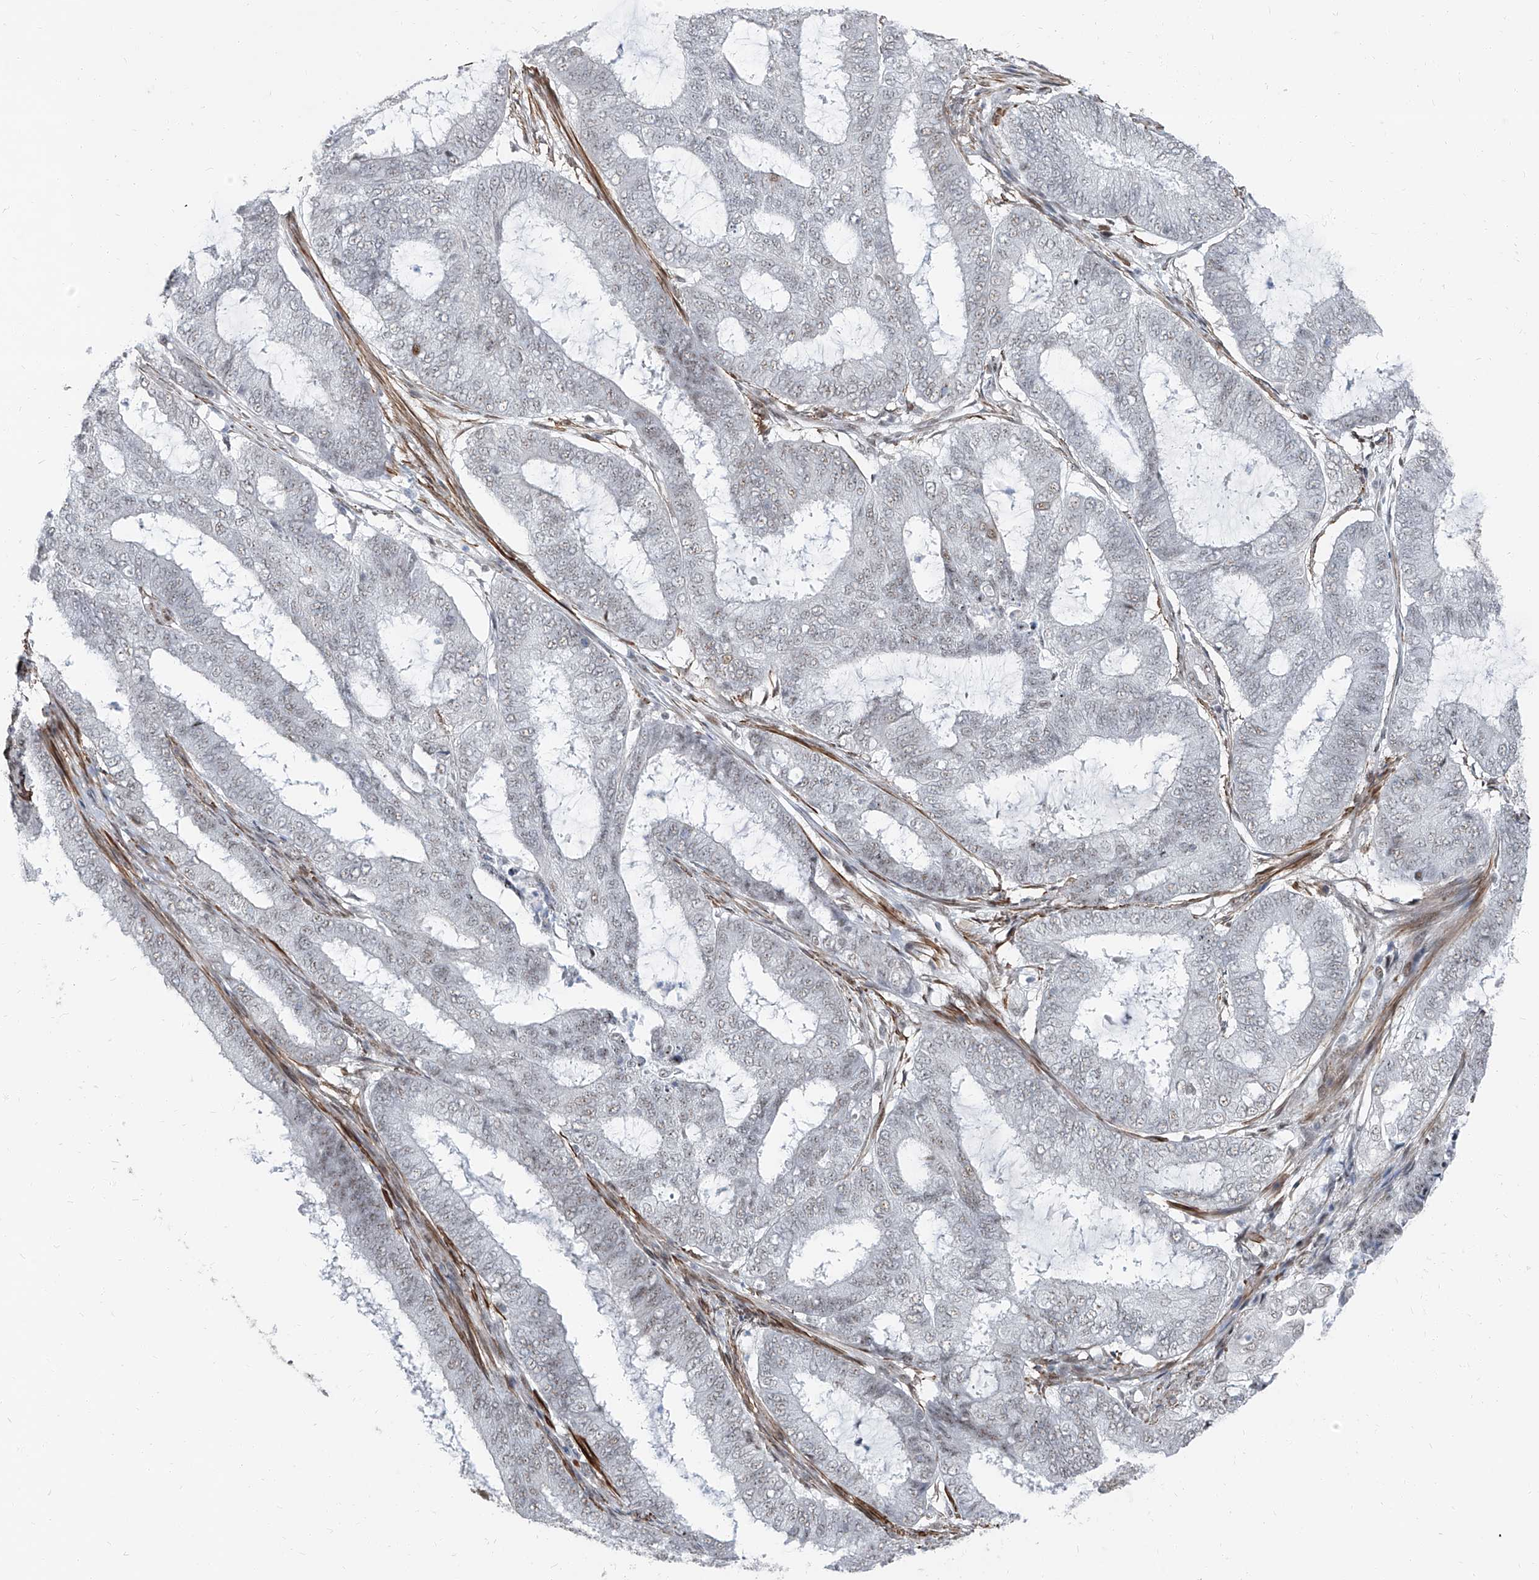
{"staining": {"intensity": "weak", "quantity": "<25%", "location": "nuclear"}, "tissue": "endometrial cancer", "cell_type": "Tumor cells", "image_type": "cancer", "snomed": [{"axis": "morphology", "description": "Adenocarcinoma, NOS"}, {"axis": "topography", "description": "Endometrium"}], "caption": "There is no significant expression in tumor cells of endometrial adenocarcinoma. (Stains: DAB IHC with hematoxylin counter stain, Microscopy: brightfield microscopy at high magnification).", "gene": "TXLNB", "patient": {"sex": "female", "age": 51}}